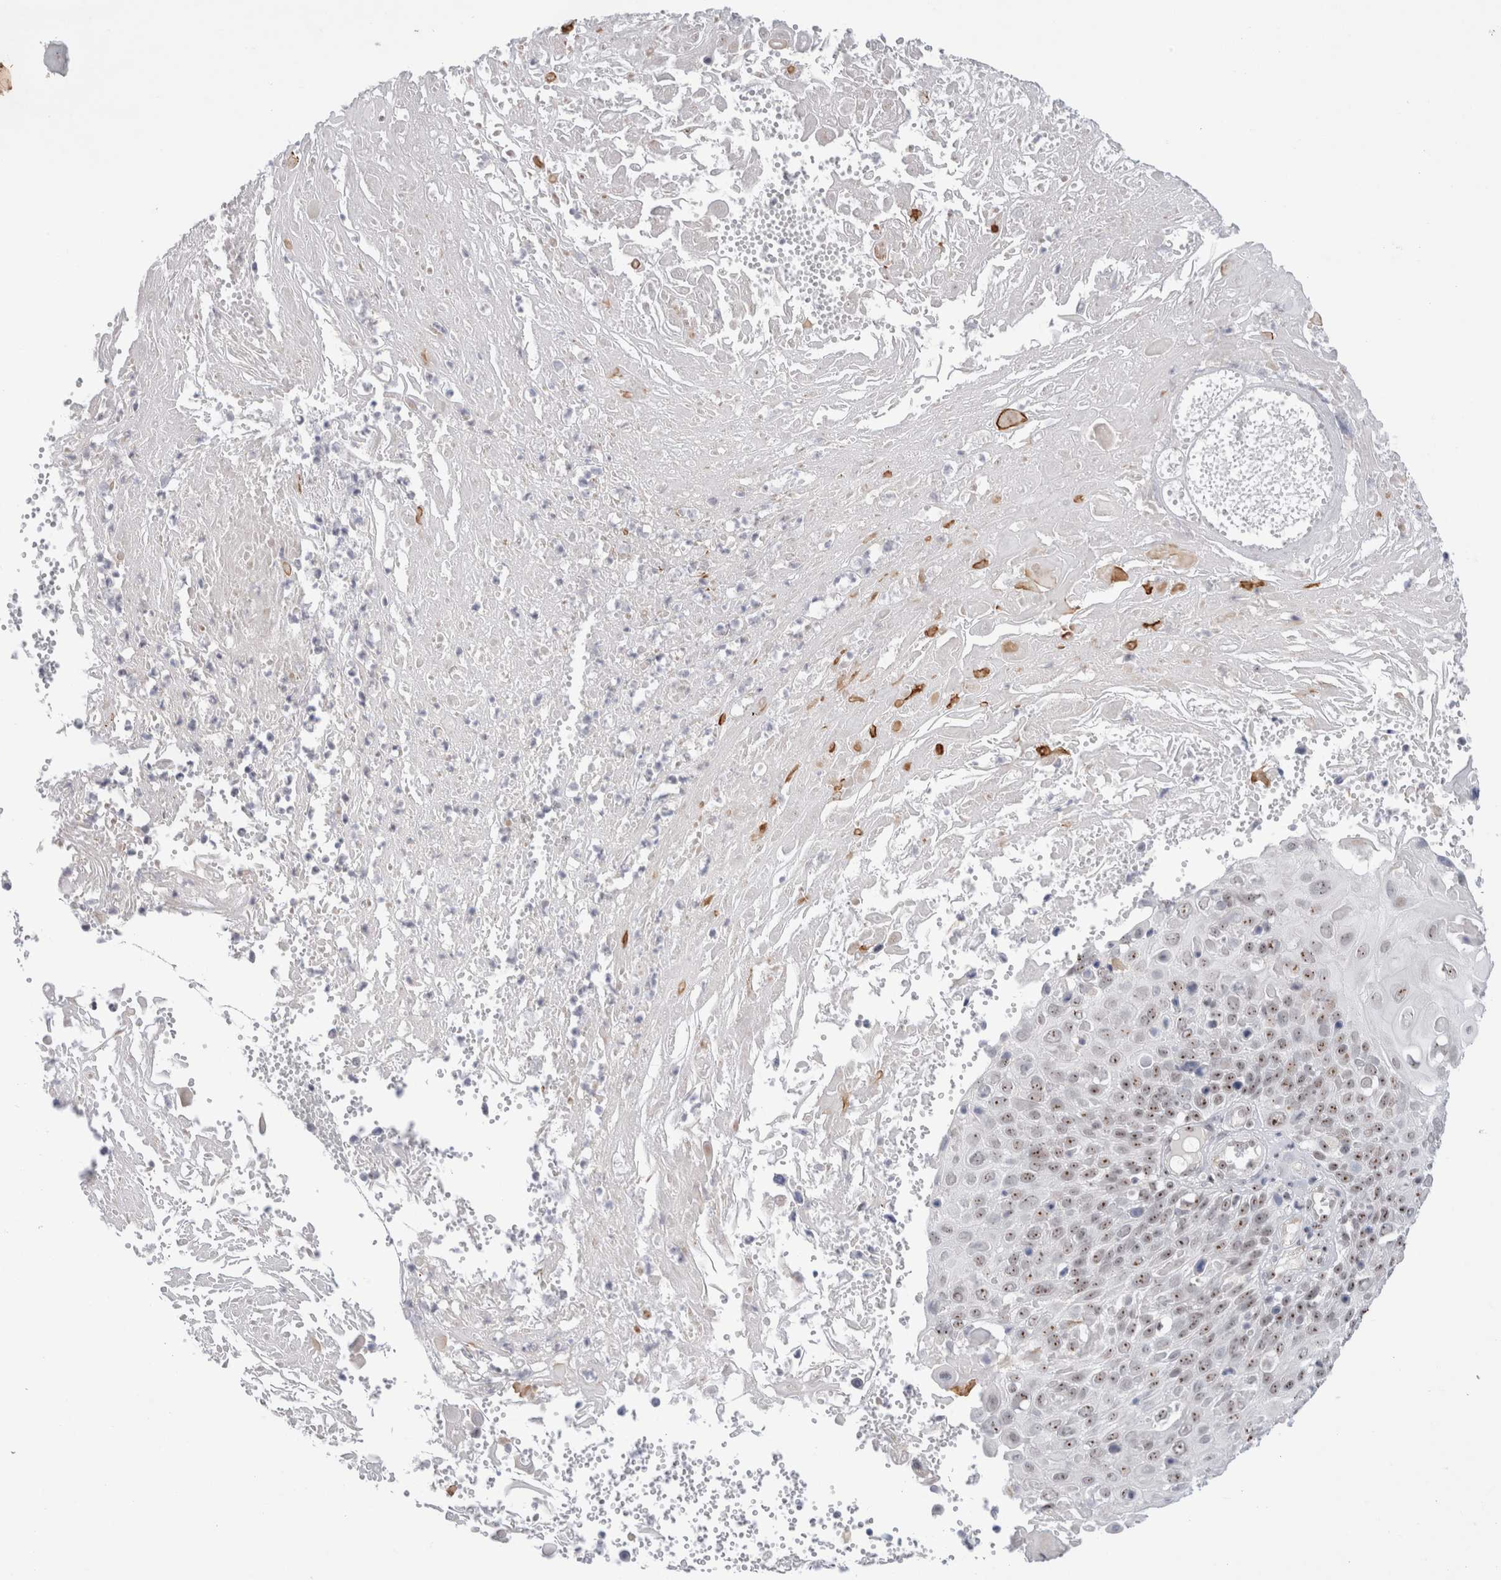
{"staining": {"intensity": "weak", "quantity": ">75%", "location": "nuclear"}, "tissue": "cervical cancer", "cell_type": "Tumor cells", "image_type": "cancer", "snomed": [{"axis": "morphology", "description": "Squamous cell carcinoma, NOS"}, {"axis": "topography", "description": "Cervix"}], "caption": "Squamous cell carcinoma (cervical) stained for a protein (brown) demonstrates weak nuclear positive expression in about >75% of tumor cells.", "gene": "CERS5", "patient": {"sex": "female", "age": 74}}